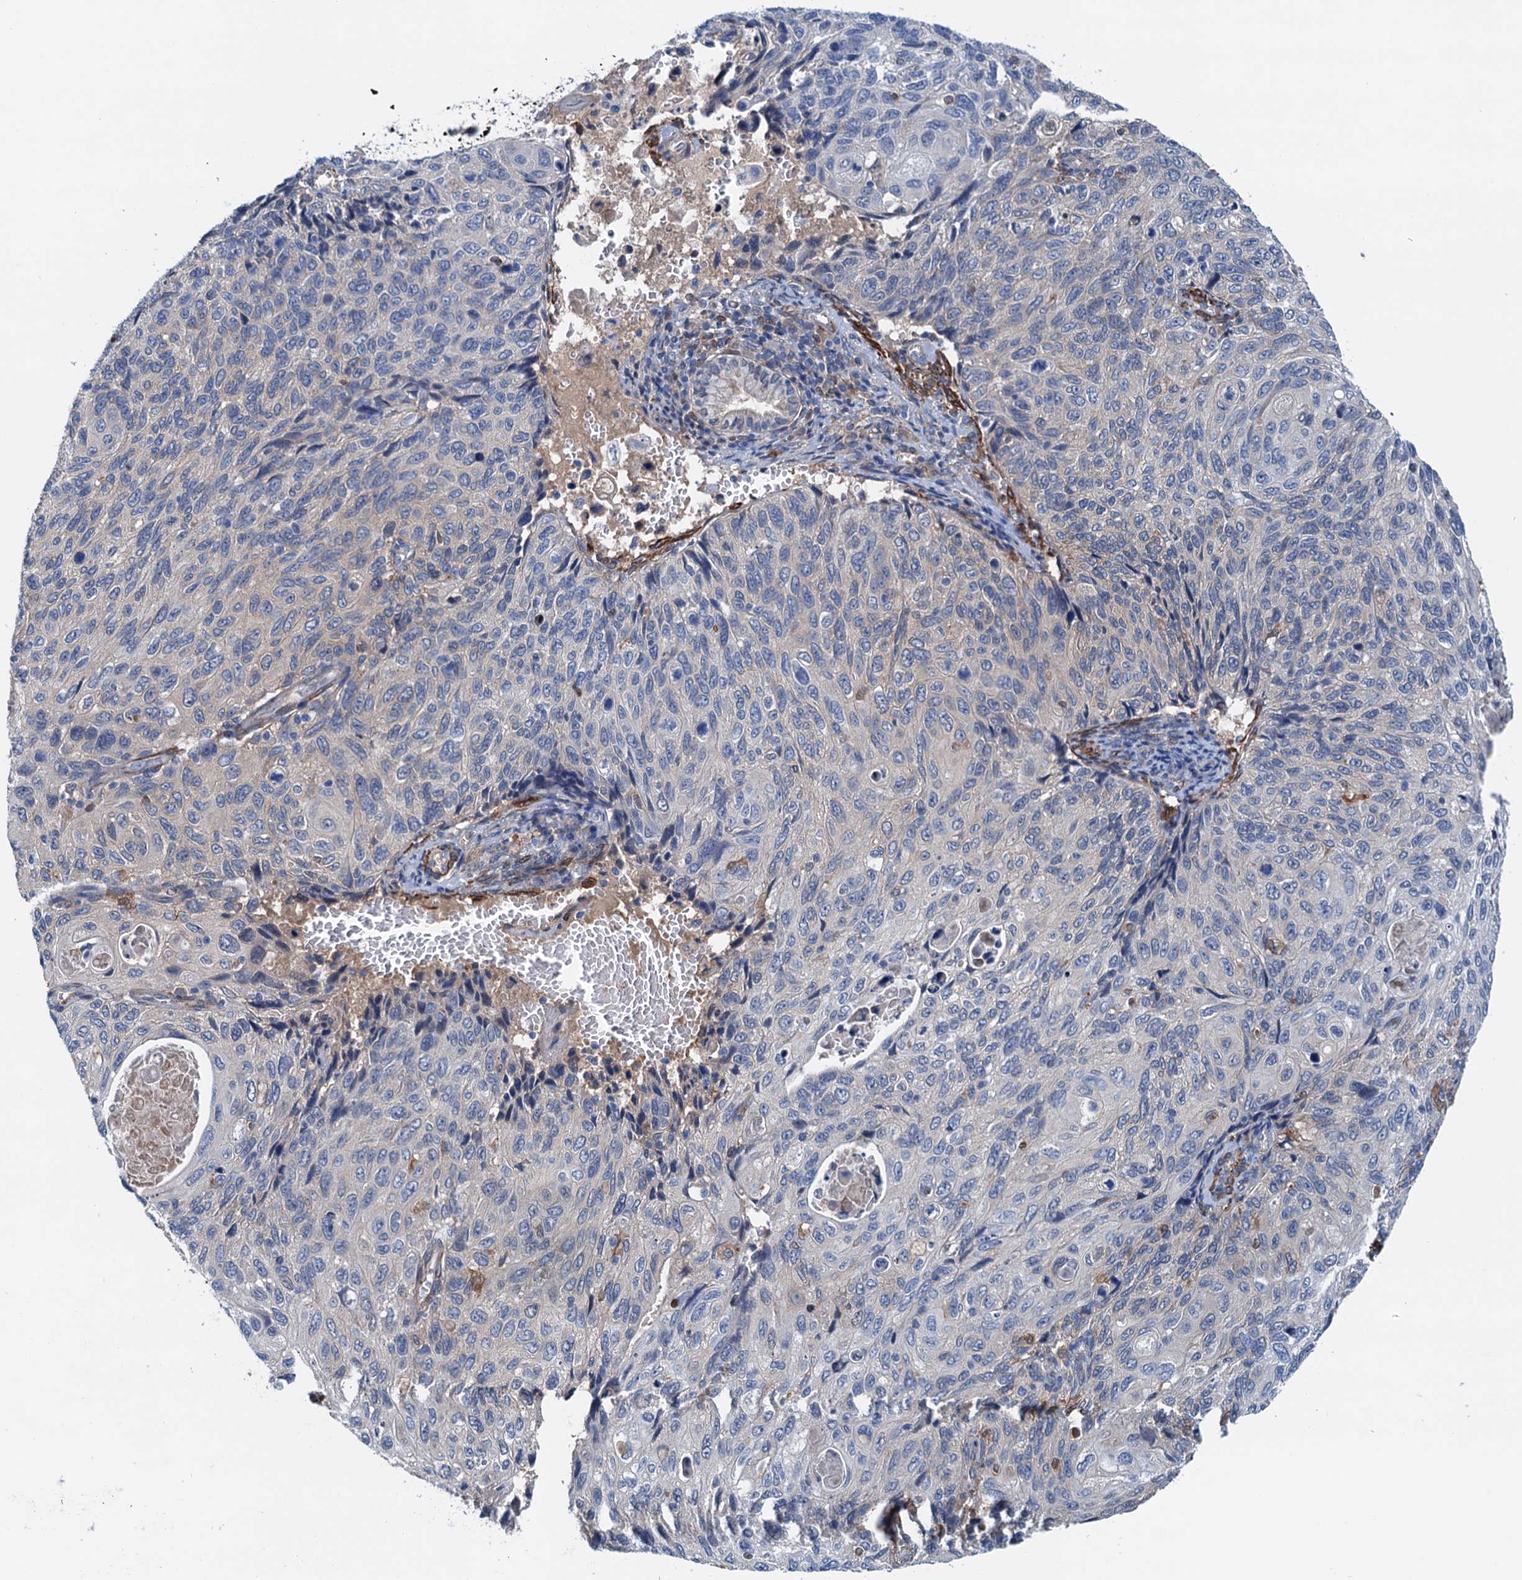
{"staining": {"intensity": "negative", "quantity": "none", "location": "none"}, "tissue": "cervical cancer", "cell_type": "Tumor cells", "image_type": "cancer", "snomed": [{"axis": "morphology", "description": "Squamous cell carcinoma, NOS"}, {"axis": "topography", "description": "Cervix"}], "caption": "A micrograph of human cervical cancer (squamous cell carcinoma) is negative for staining in tumor cells. The staining was performed using DAB to visualize the protein expression in brown, while the nuclei were stained in blue with hematoxylin (Magnification: 20x).", "gene": "CSTPP1", "patient": {"sex": "female", "age": 70}}